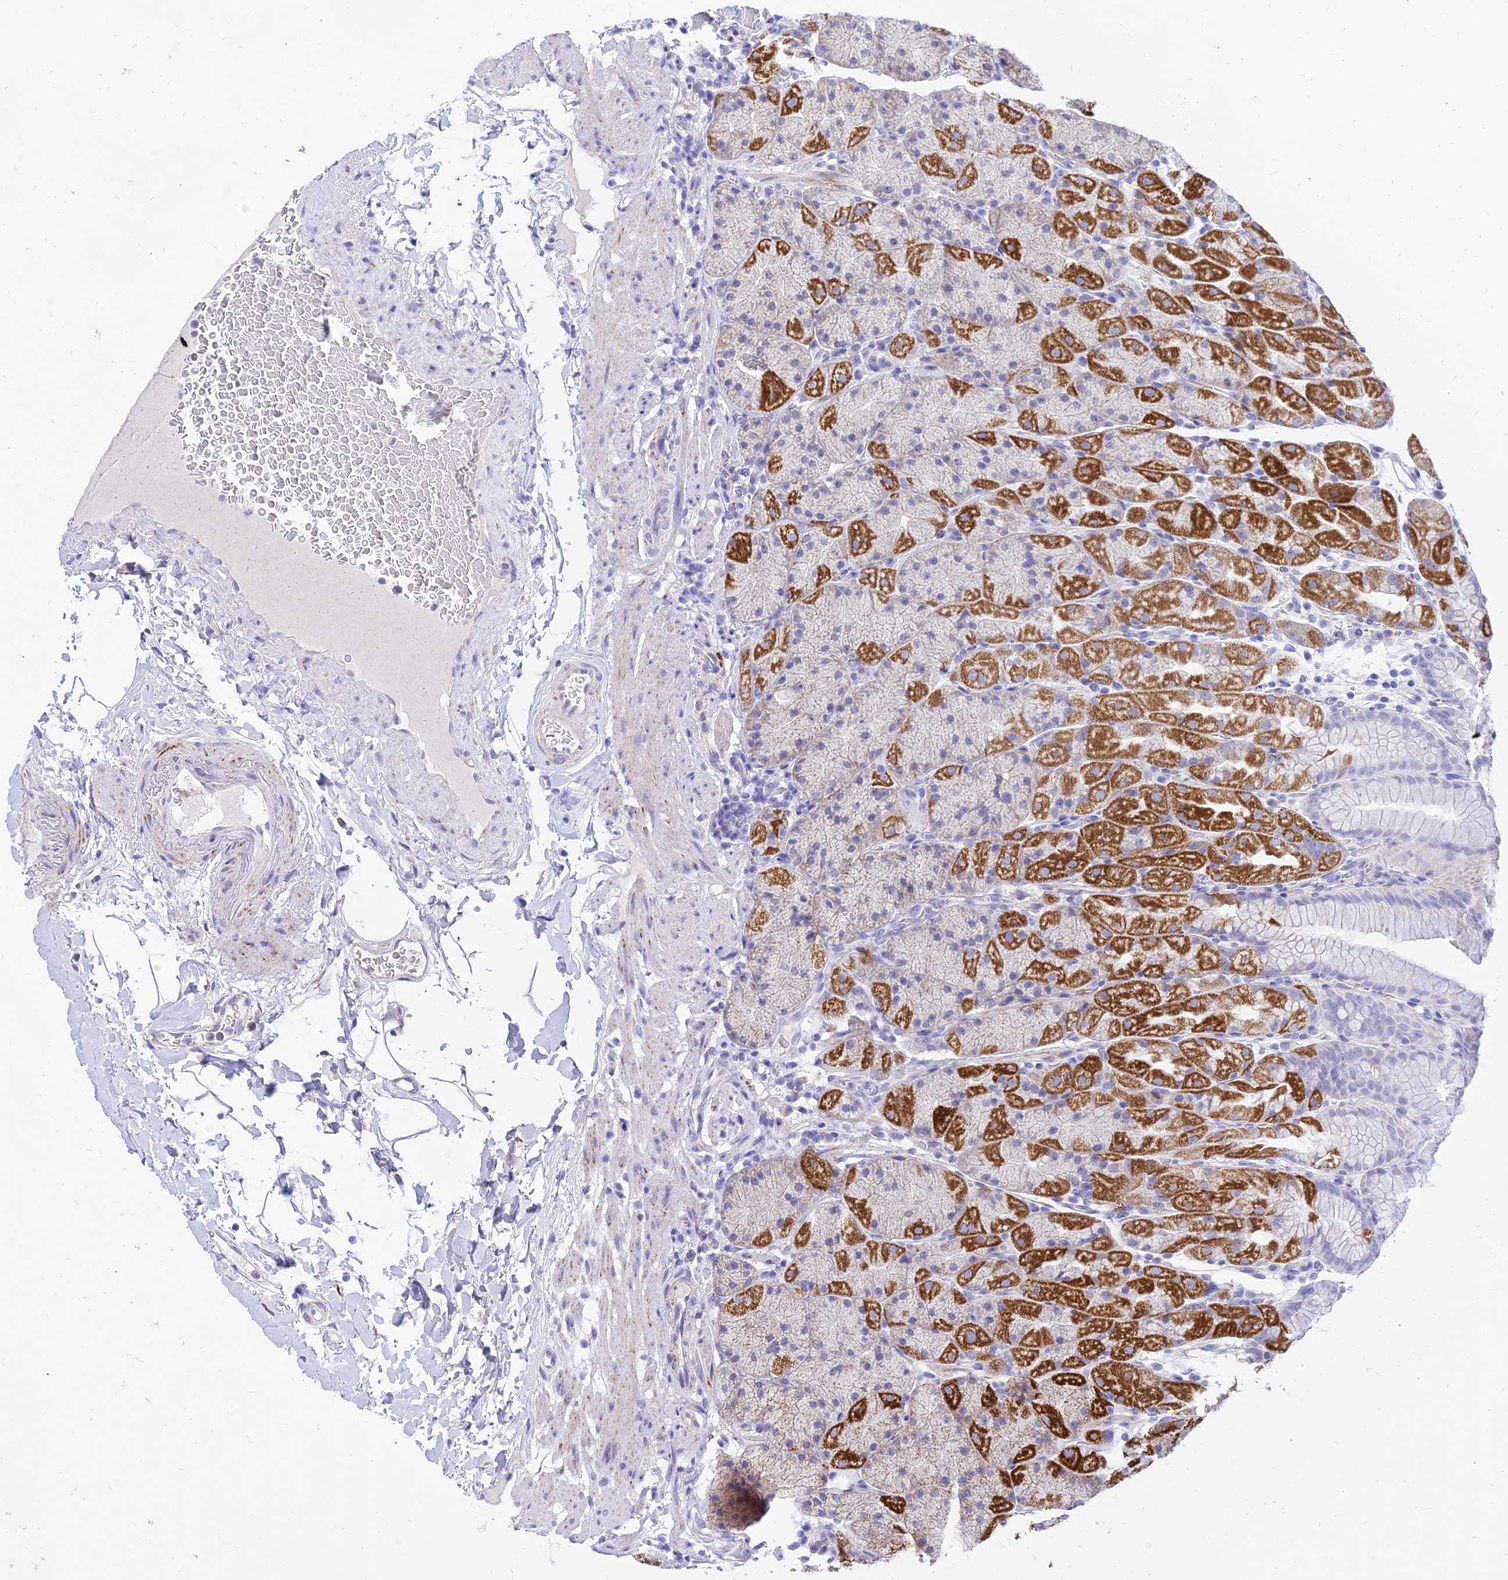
{"staining": {"intensity": "strong", "quantity": "25%-75%", "location": "cytoplasmic/membranous"}, "tissue": "stomach", "cell_type": "Glandular cells", "image_type": "normal", "snomed": [{"axis": "morphology", "description": "Normal tissue, NOS"}, {"axis": "topography", "description": "Stomach, upper"}, {"axis": "topography", "description": "Stomach, lower"}], "caption": "Glandular cells show high levels of strong cytoplasmic/membranous expression in about 25%-75% of cells in benign stomach. (IHC, brightfield microscopy, high magnification).", "gene": "PKN3", "patient": {"sex": "male", "age": 67}}